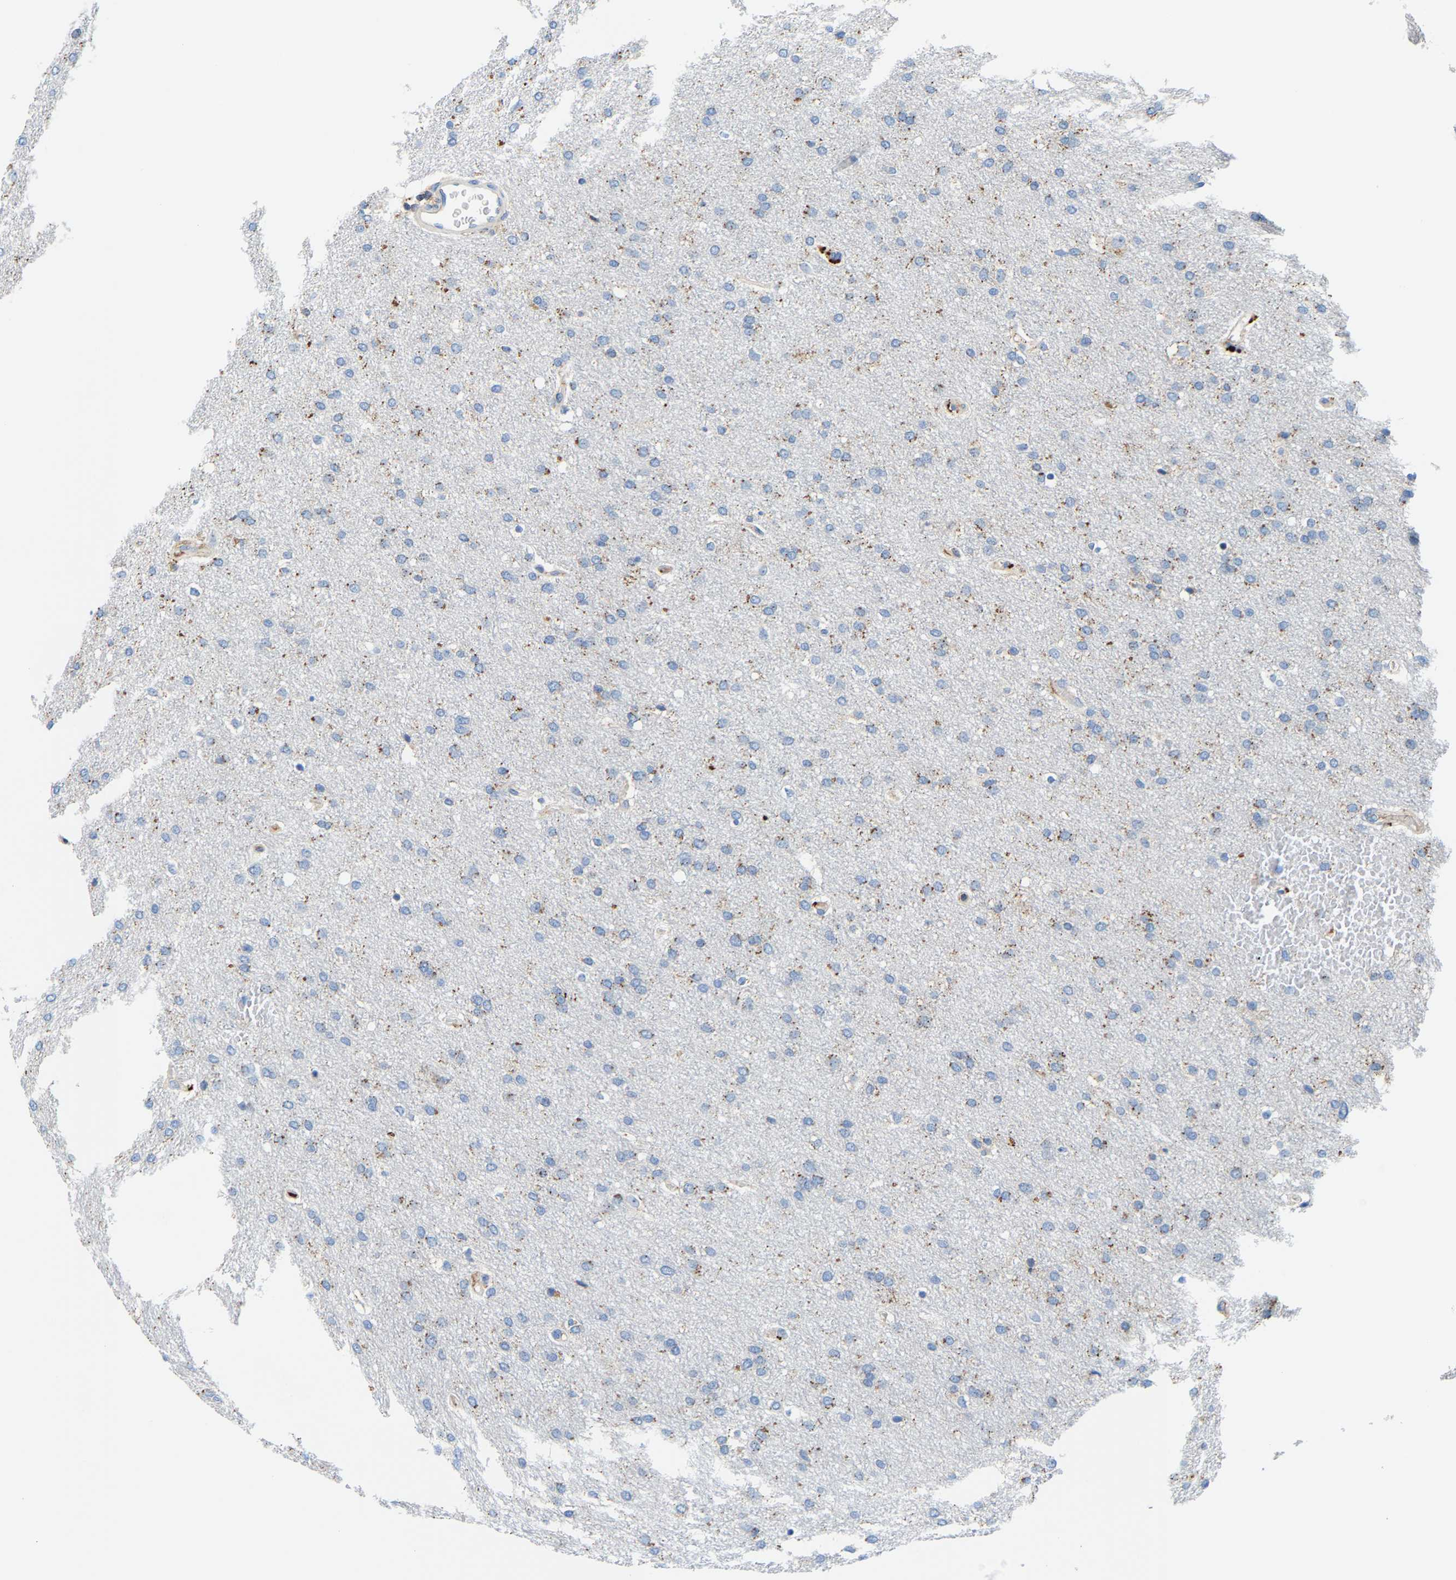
{"staining": {"intensity": "negative", "quantity": "none", "location": "none"}, "tissue": "glioma", "cell_type": "Tumor cells", "image_type": "cancer", "snomed": [{"axis": "morphology", "description": "Glioma, malignant, Low grade"}, {"axis": "topography", "description": "Brain"}], "caption": "Immunohistochemical staining of human low-grade glioma (malignant) demonstrates no significant staining in tumor cells. (DAB immunohistochemistry, high magnification).", "gene": "DPP7", "patient": {"sex": "female", "age": 37}}